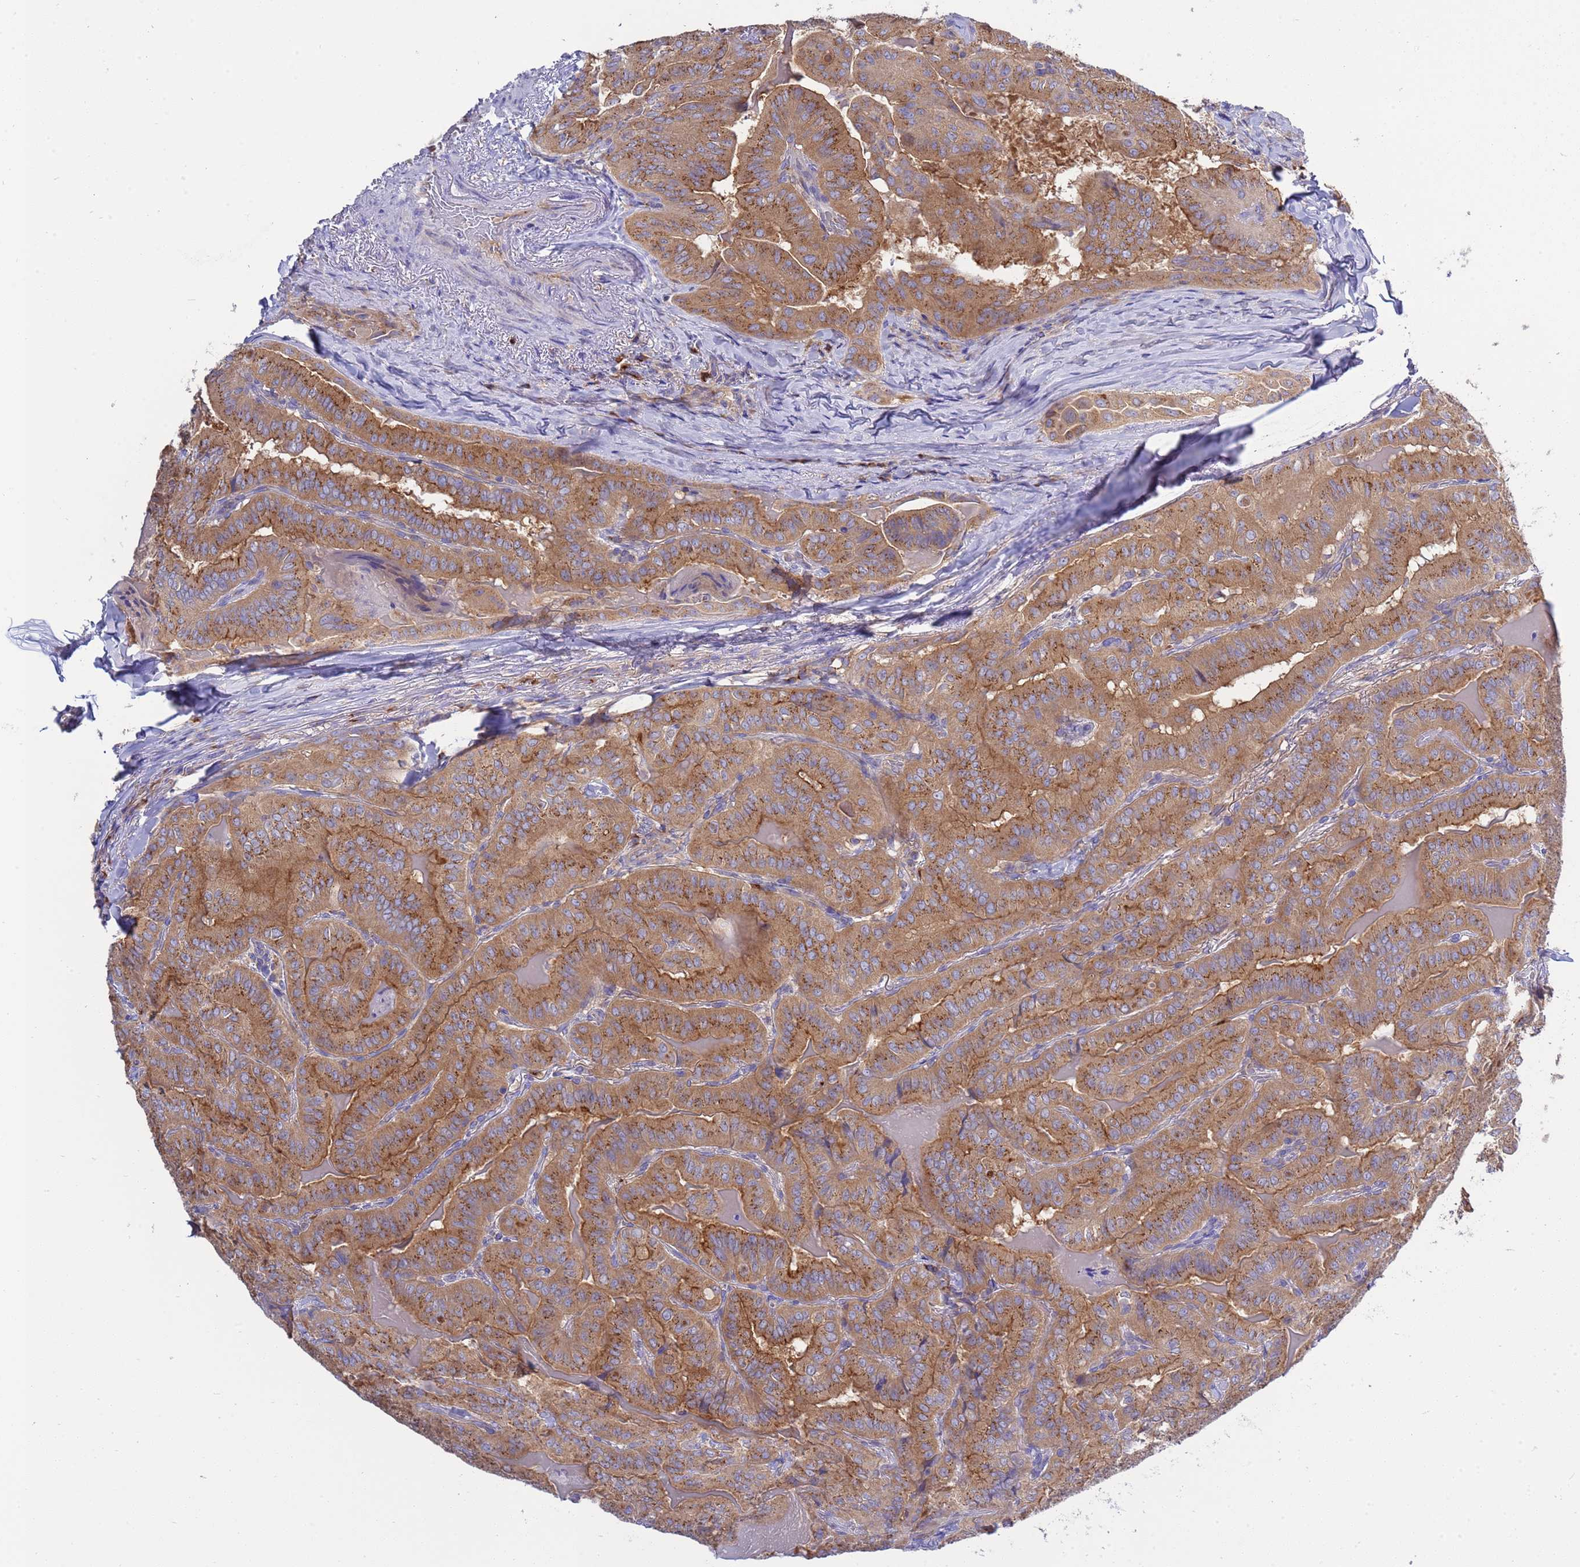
{"staining": {"intensity": "moderate", "quantity": ">75%", "location": "cytoplasmic/membranous"}, "tissue": "thyroid cancer", "cell_type": "Tumor cells", "image_type": "cancer", "snomed": [{"axis": "morphology", "description": "Papillary adenocarcinoma, NOS"}, {"axis": "topography", "description": "Thyroid gland"}], "caption": "A micrograph showing moderate cytoplasmic/membranous staining in about >75% of tumor cells in thyroid cancer, as visualized by brown immunohistochemical staining.", "gene": "ANAPC1", "patient": {"sex": "female", "age": 68}}